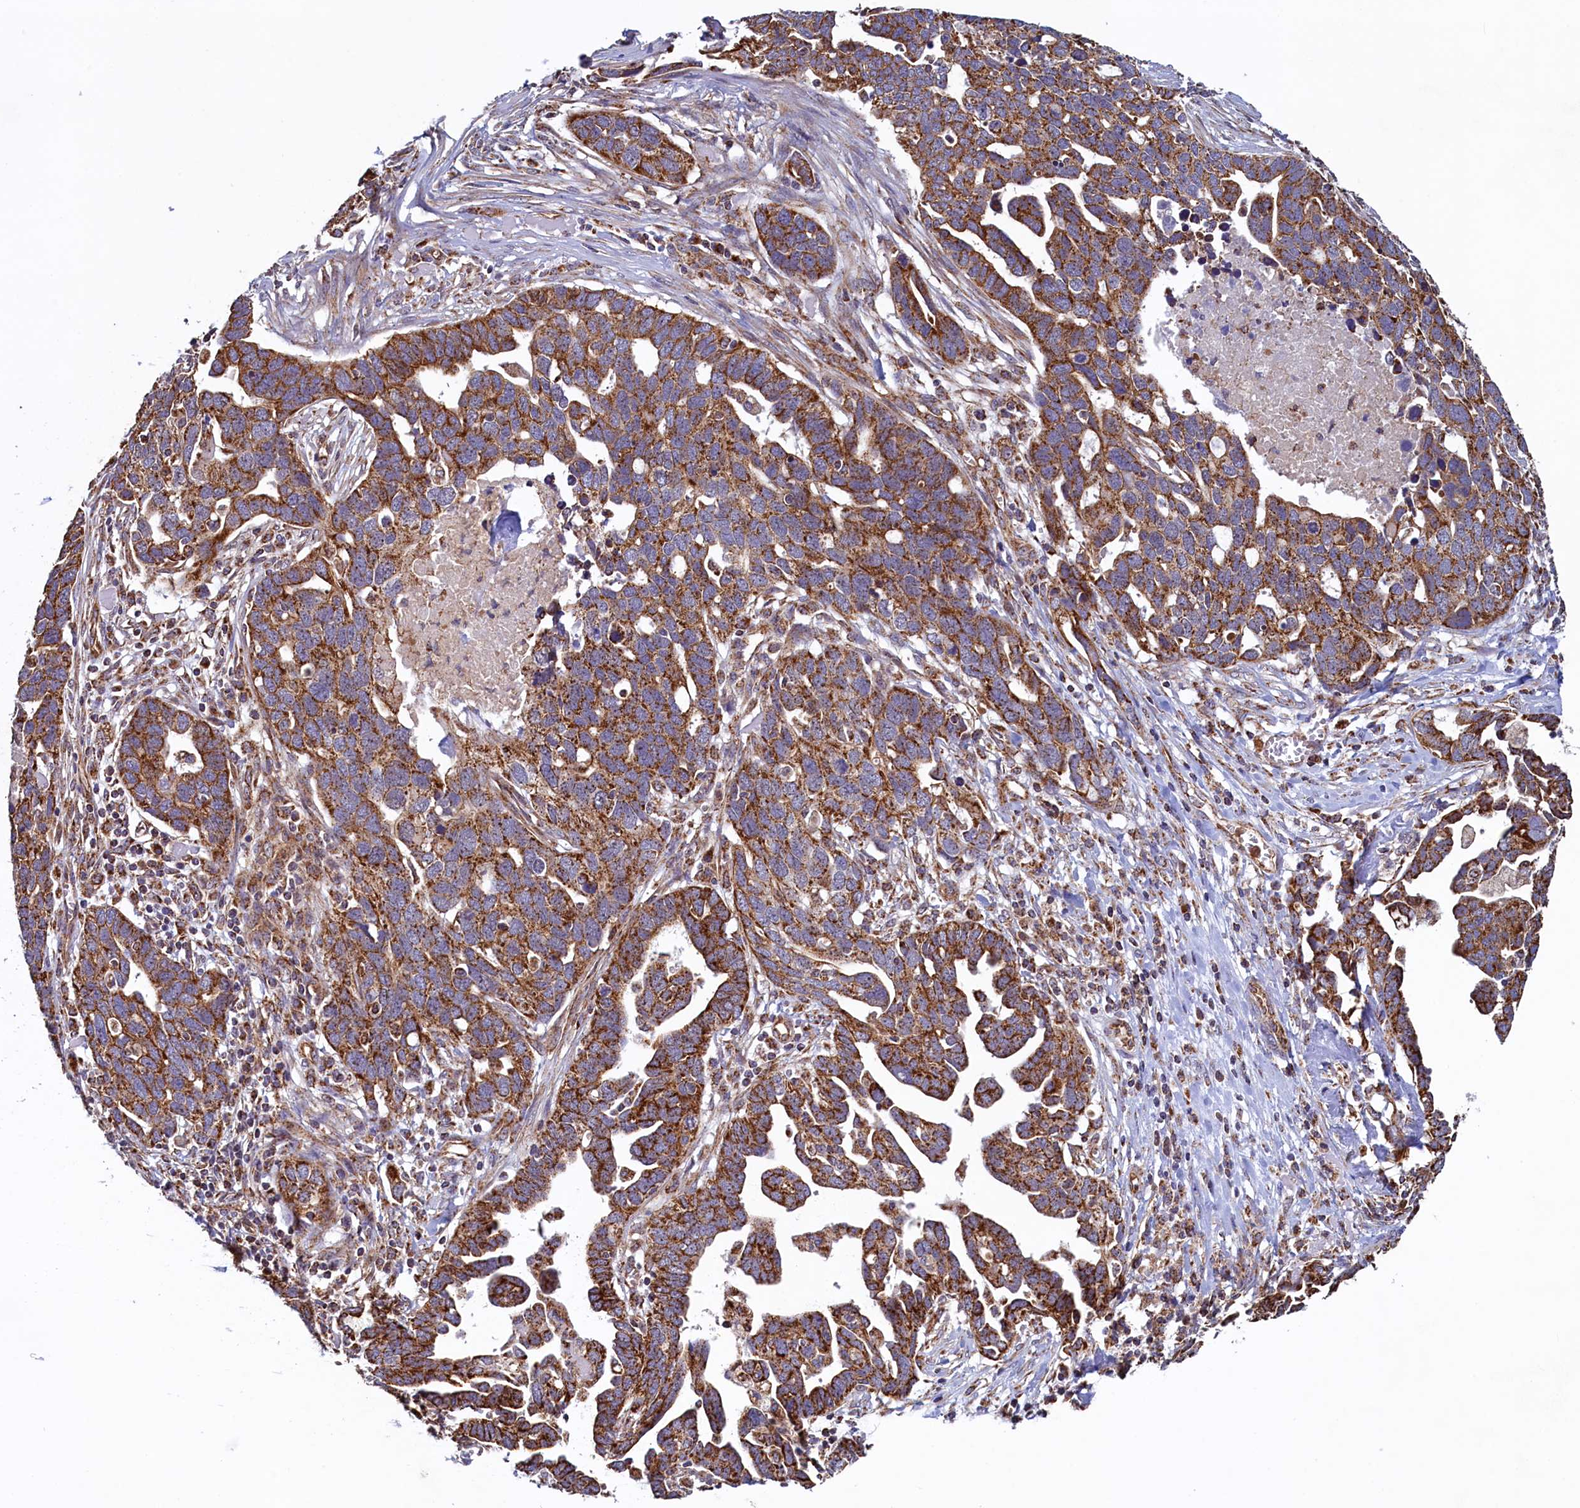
{"staining": {"intensity": "moderate", "quantity": ">75%", "location": "cytoplasmic/membranous"}, "tissue": "ovarian cancer", "cell_type": "Tumor cells", "image_type": "cancer", "snomed": [{"axis": "morphology", "description": "Cystadenocarcinoma, serous, NOS"}, {"axis": "topography", "description": "Ovary"}], "caption": "Tumor cells exhibit moderate cytoplasmic/membranous staining in approximately >75% of cells in serous cystadenocarcinoma (ovarian).", "gene": "UBE3B", "patient": {"sex": "female", "age": 54}}